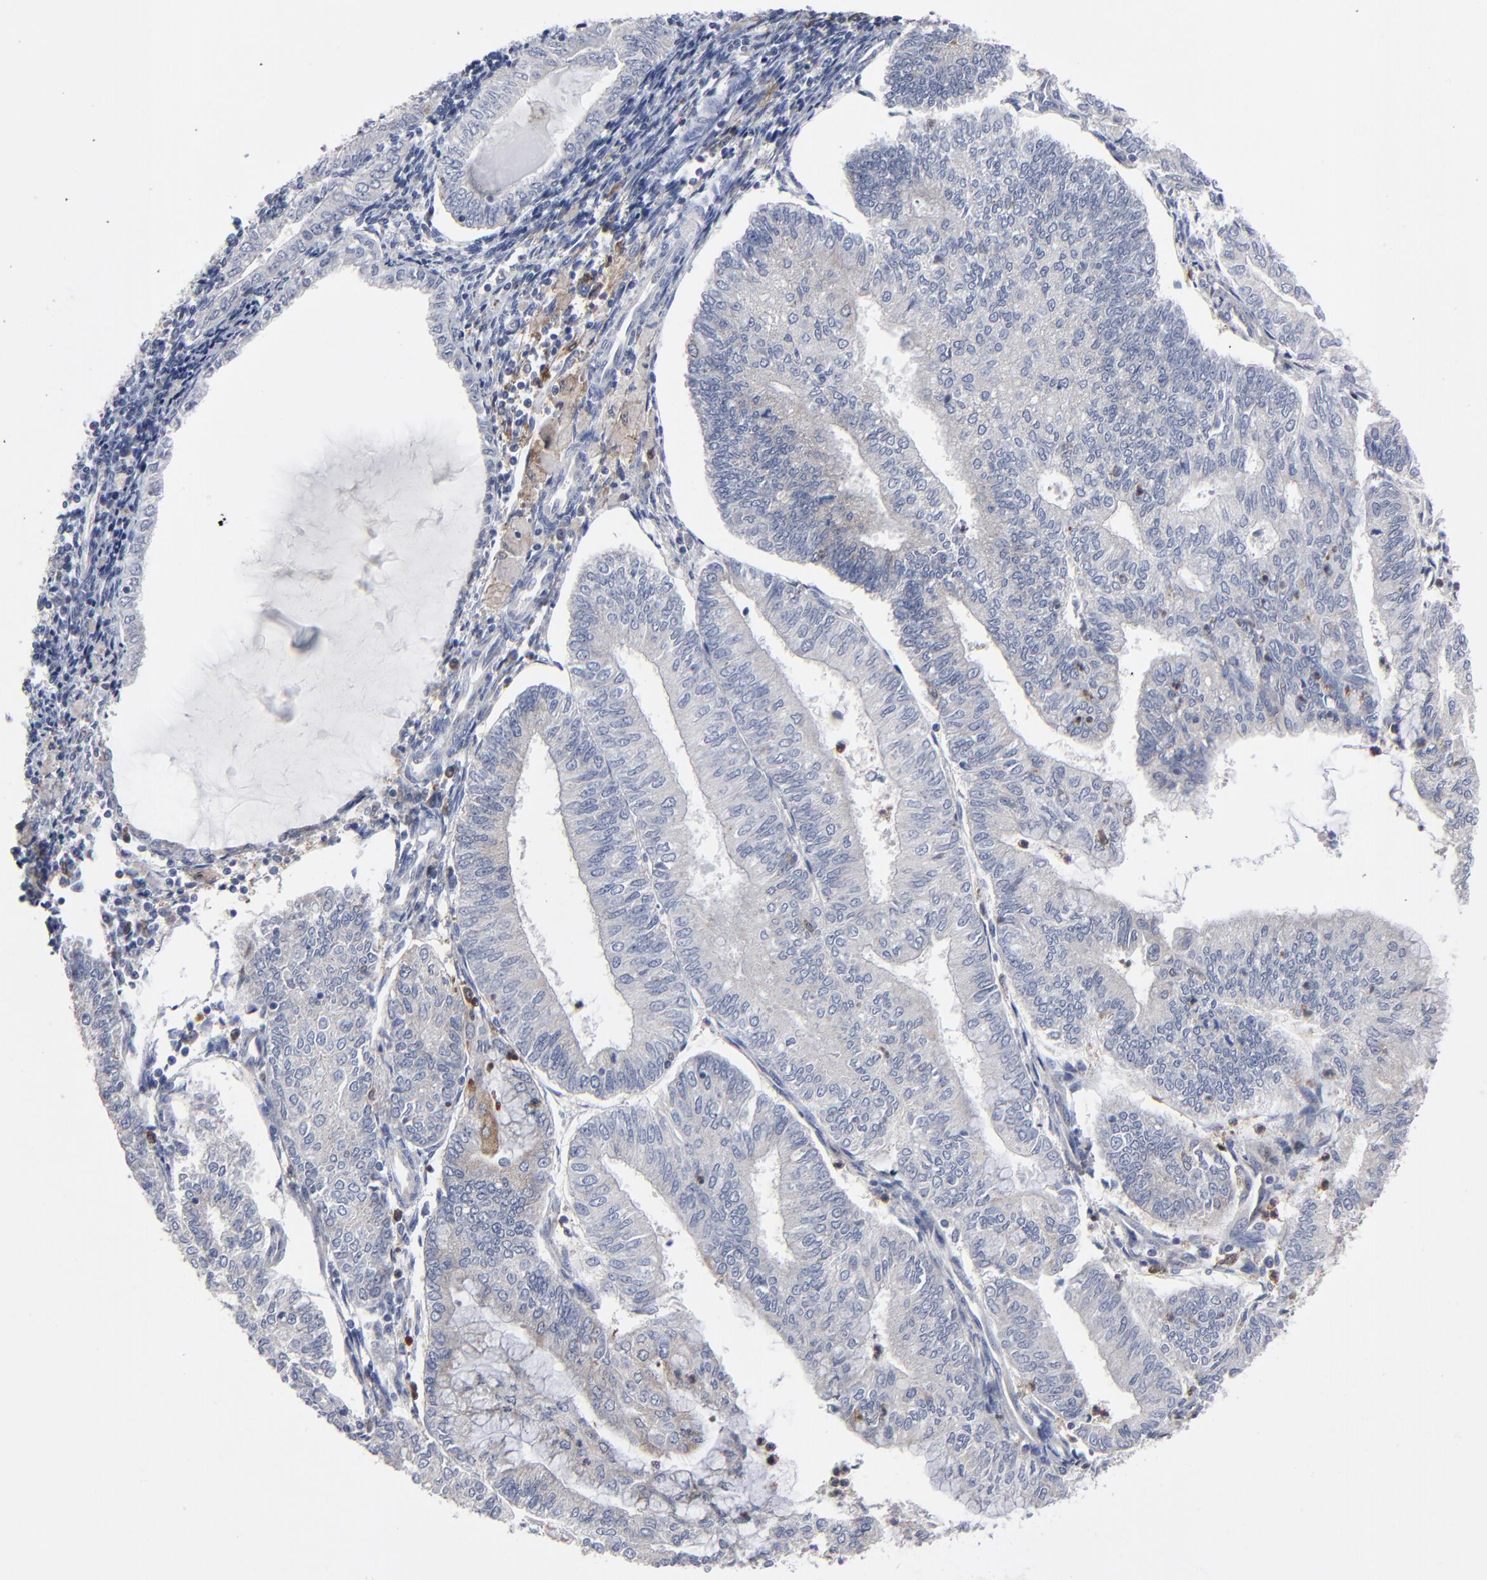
{"staining": {"intensity": "negative", "quantity": "none", "location": "none"}, "tissue": "endometrial cancer", "cell_type": "Tumor cells", "image_type": "cancer", "snomed": [{"axis": "morphology", "description": "Adenocarcinoma, NOS"}, {"axis": "topography", "description": "Endometrium"}], "caption": "This is an IHC image of endometrial cancer (adenocarcinoma). There is no staining in tumor cells.", "gene": "BID", "patient": {"sex": "female", "age": 59}}